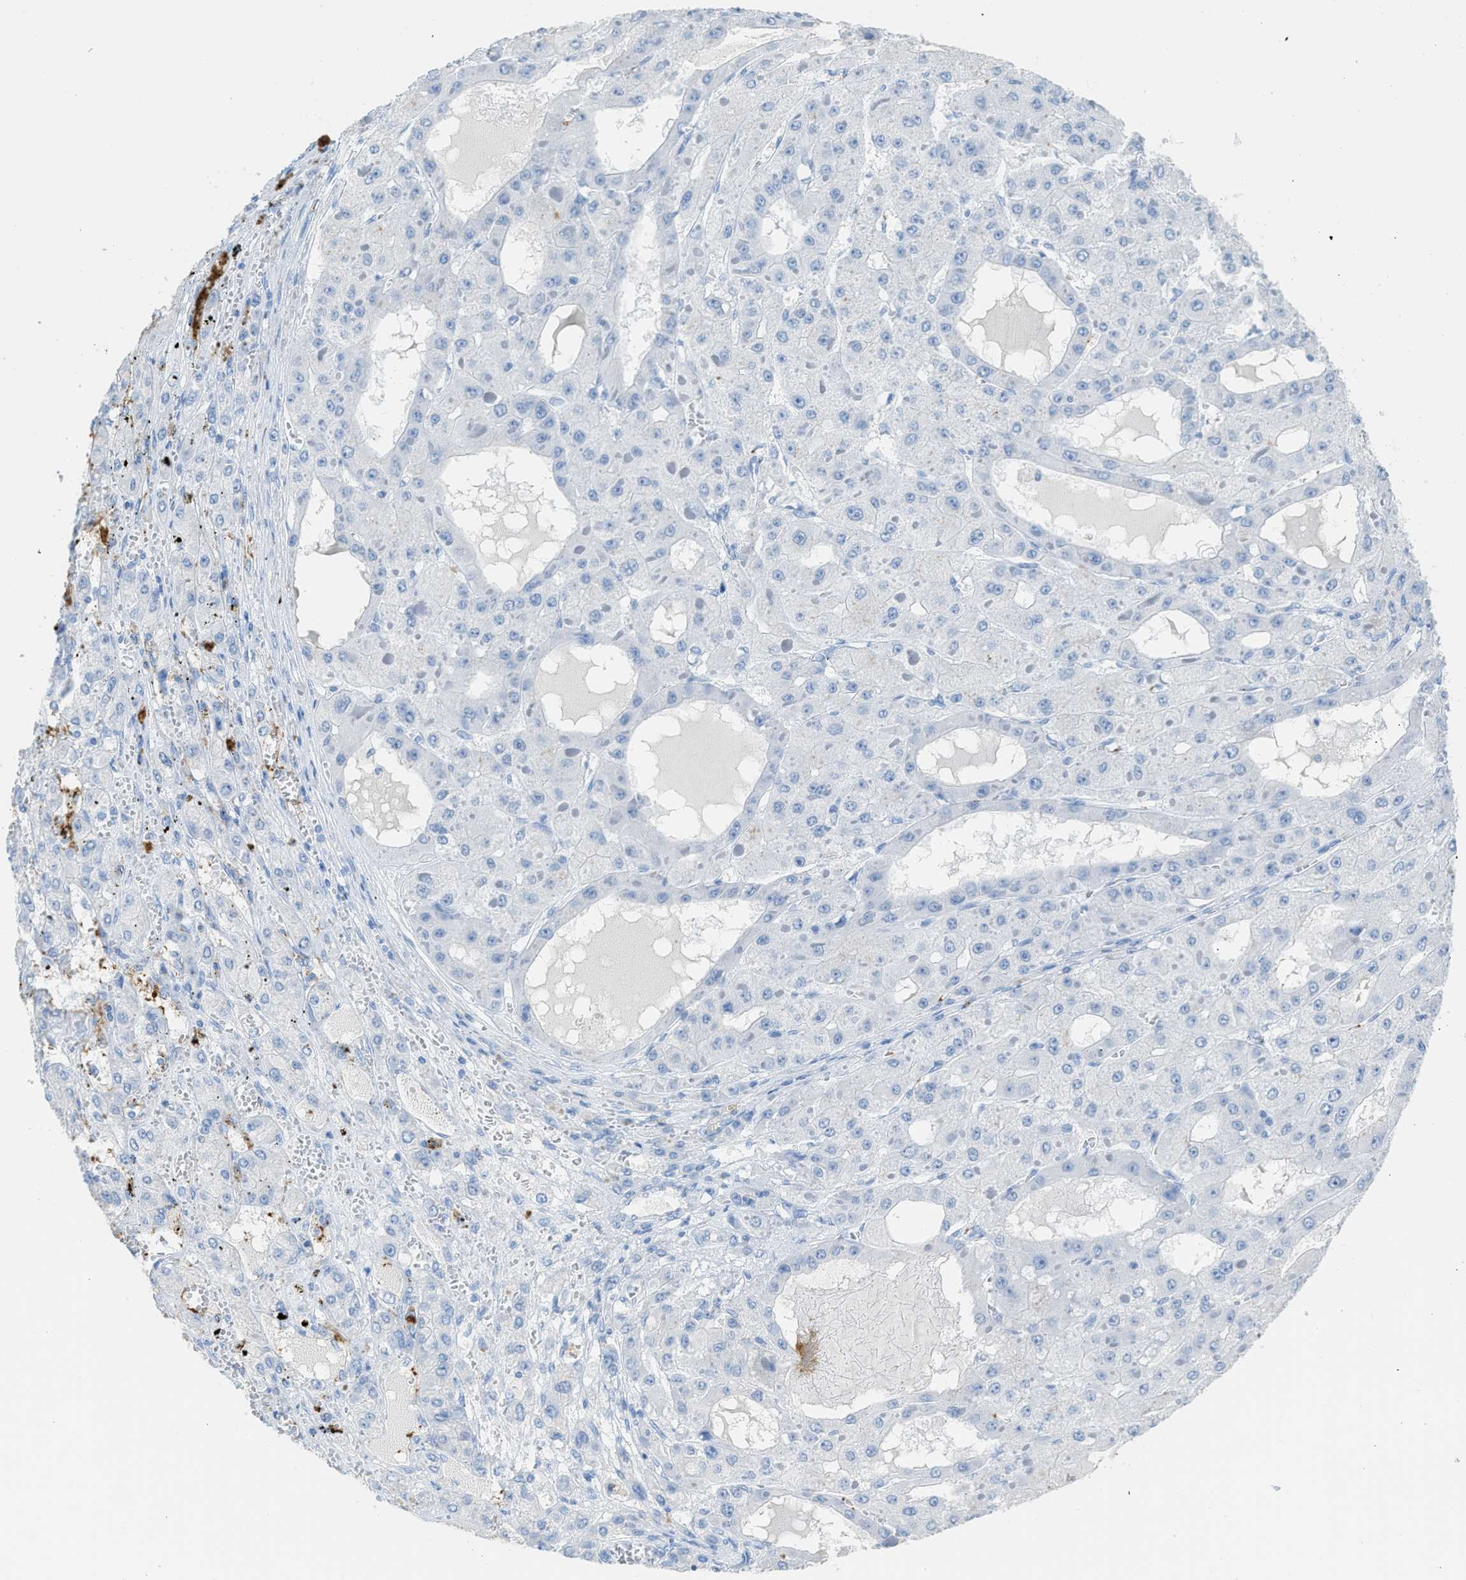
{"staining": {"intensity": "negative", "quantity": "none", "location": "none"}, "tissue": "liver cancer", "cell_type": "Tumor cells", "image_type": "cancer", "snomed": [{"axis": "morphology", "description": "Carcinoma, Hepatocellular, NOS"}, {"axis": "topography", "description": "Liver"}], "caption": "This is a image of IHC staining of hepatocellular carcinoma (liver), which shows no staining in tumor cells.", "gene": "FAIM2", "patient": {"sex": "female", "age": 73}}